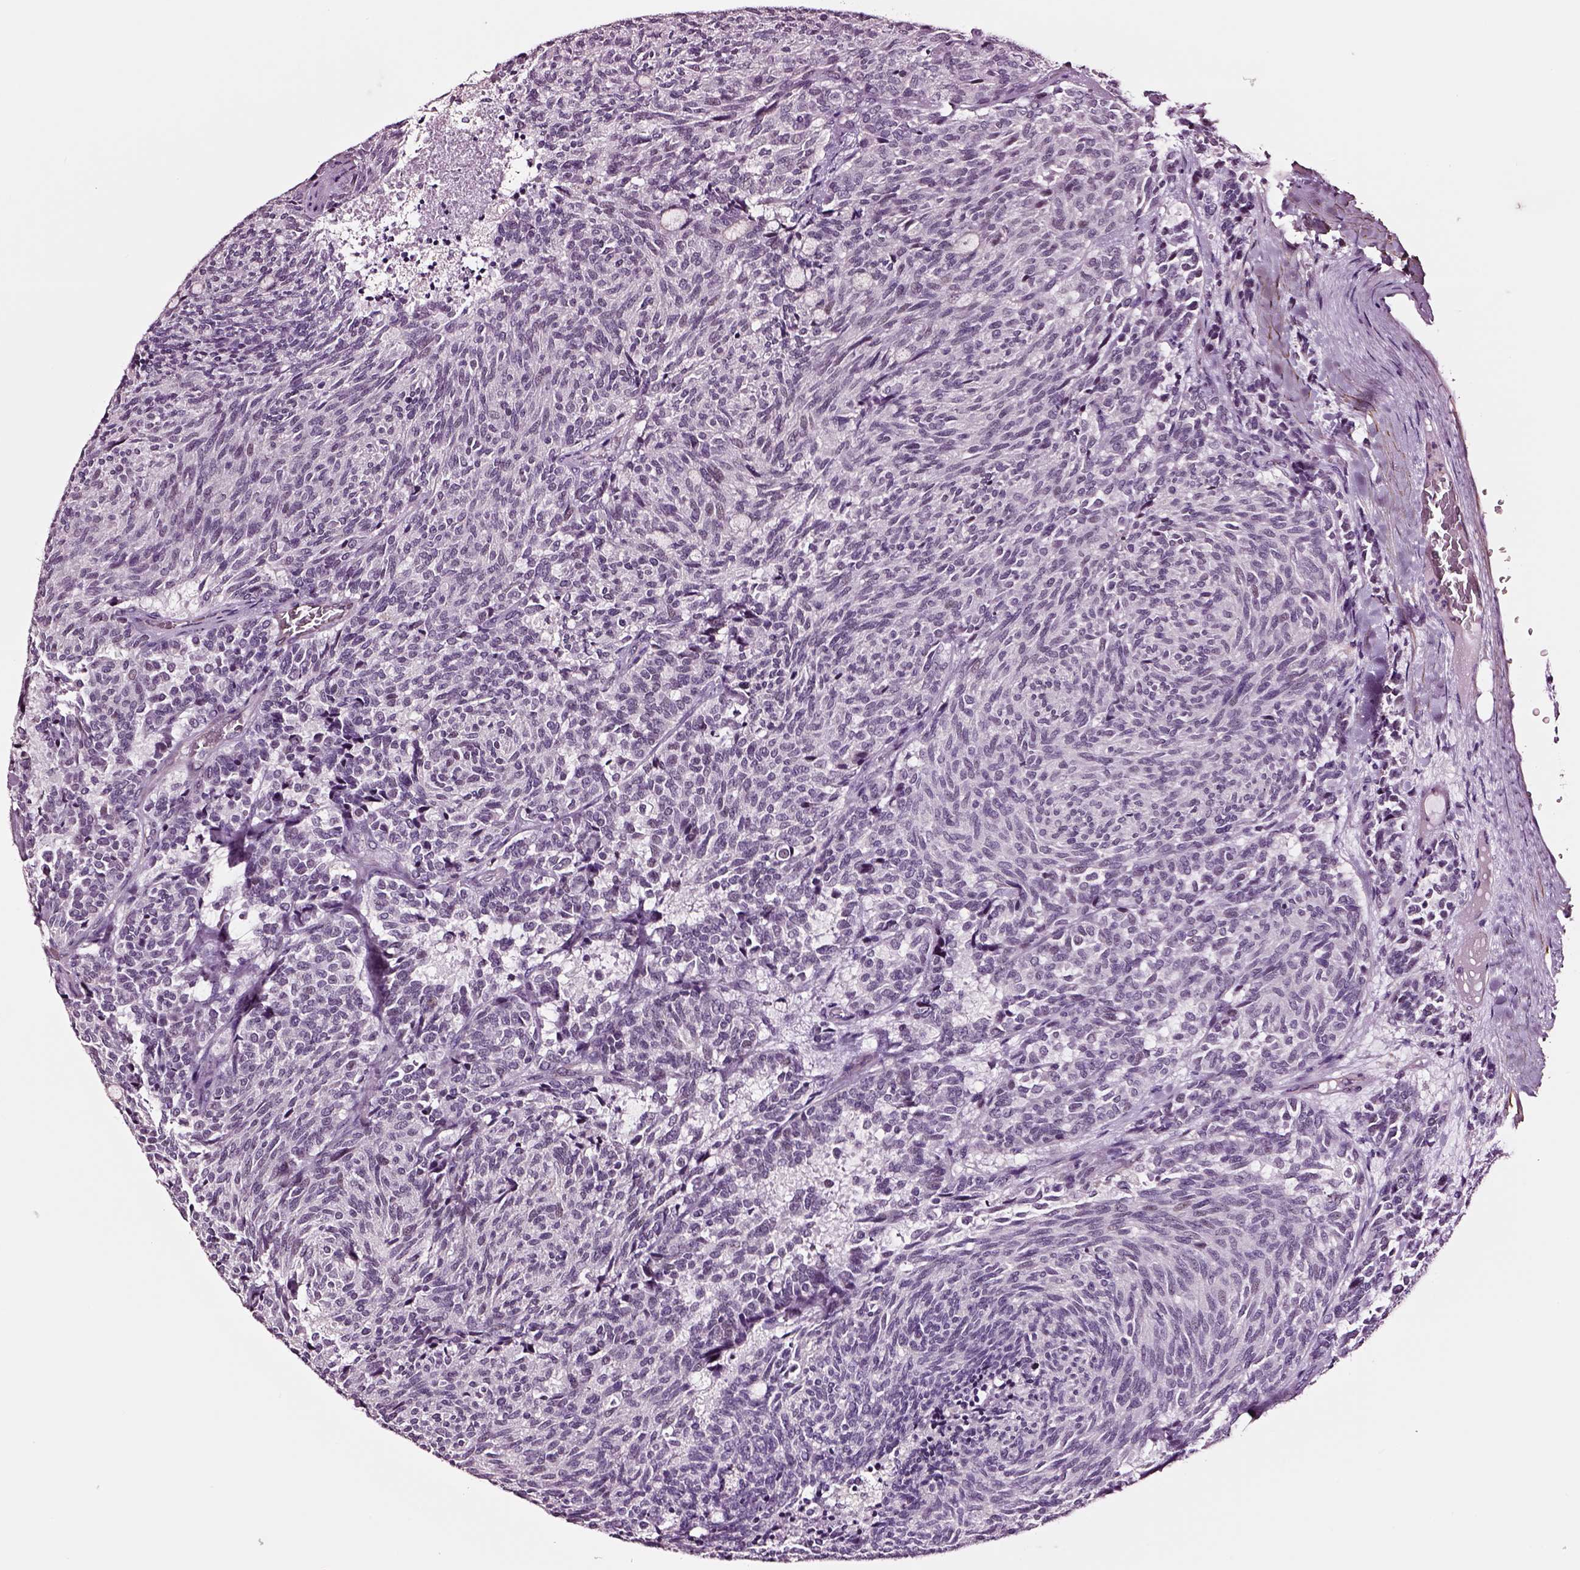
{"staining": {"intensity": "negative", "quantity": "none", "location": "none"}, "tissue": "carcinoid", "cell_type": "Tumor cells", "image_type": "cancer", "snomed": [{"axis": "morphology", "description": "Carcinoid, malignant, NOS"}, {"axis": "topography", "description": "Pancreas"}], "caption": "Tumor cells are negative for protein expression in human carcinoid (malignant). The staining was performed using DAB (3,3'-diaminobenzidine) to visualize the protein expression in brown, while the nuclei were stained in blue with hematoxylin (Magnification: 20x).", "gene": "SOX10", "patient": {"sex": "female", "age": 54}}